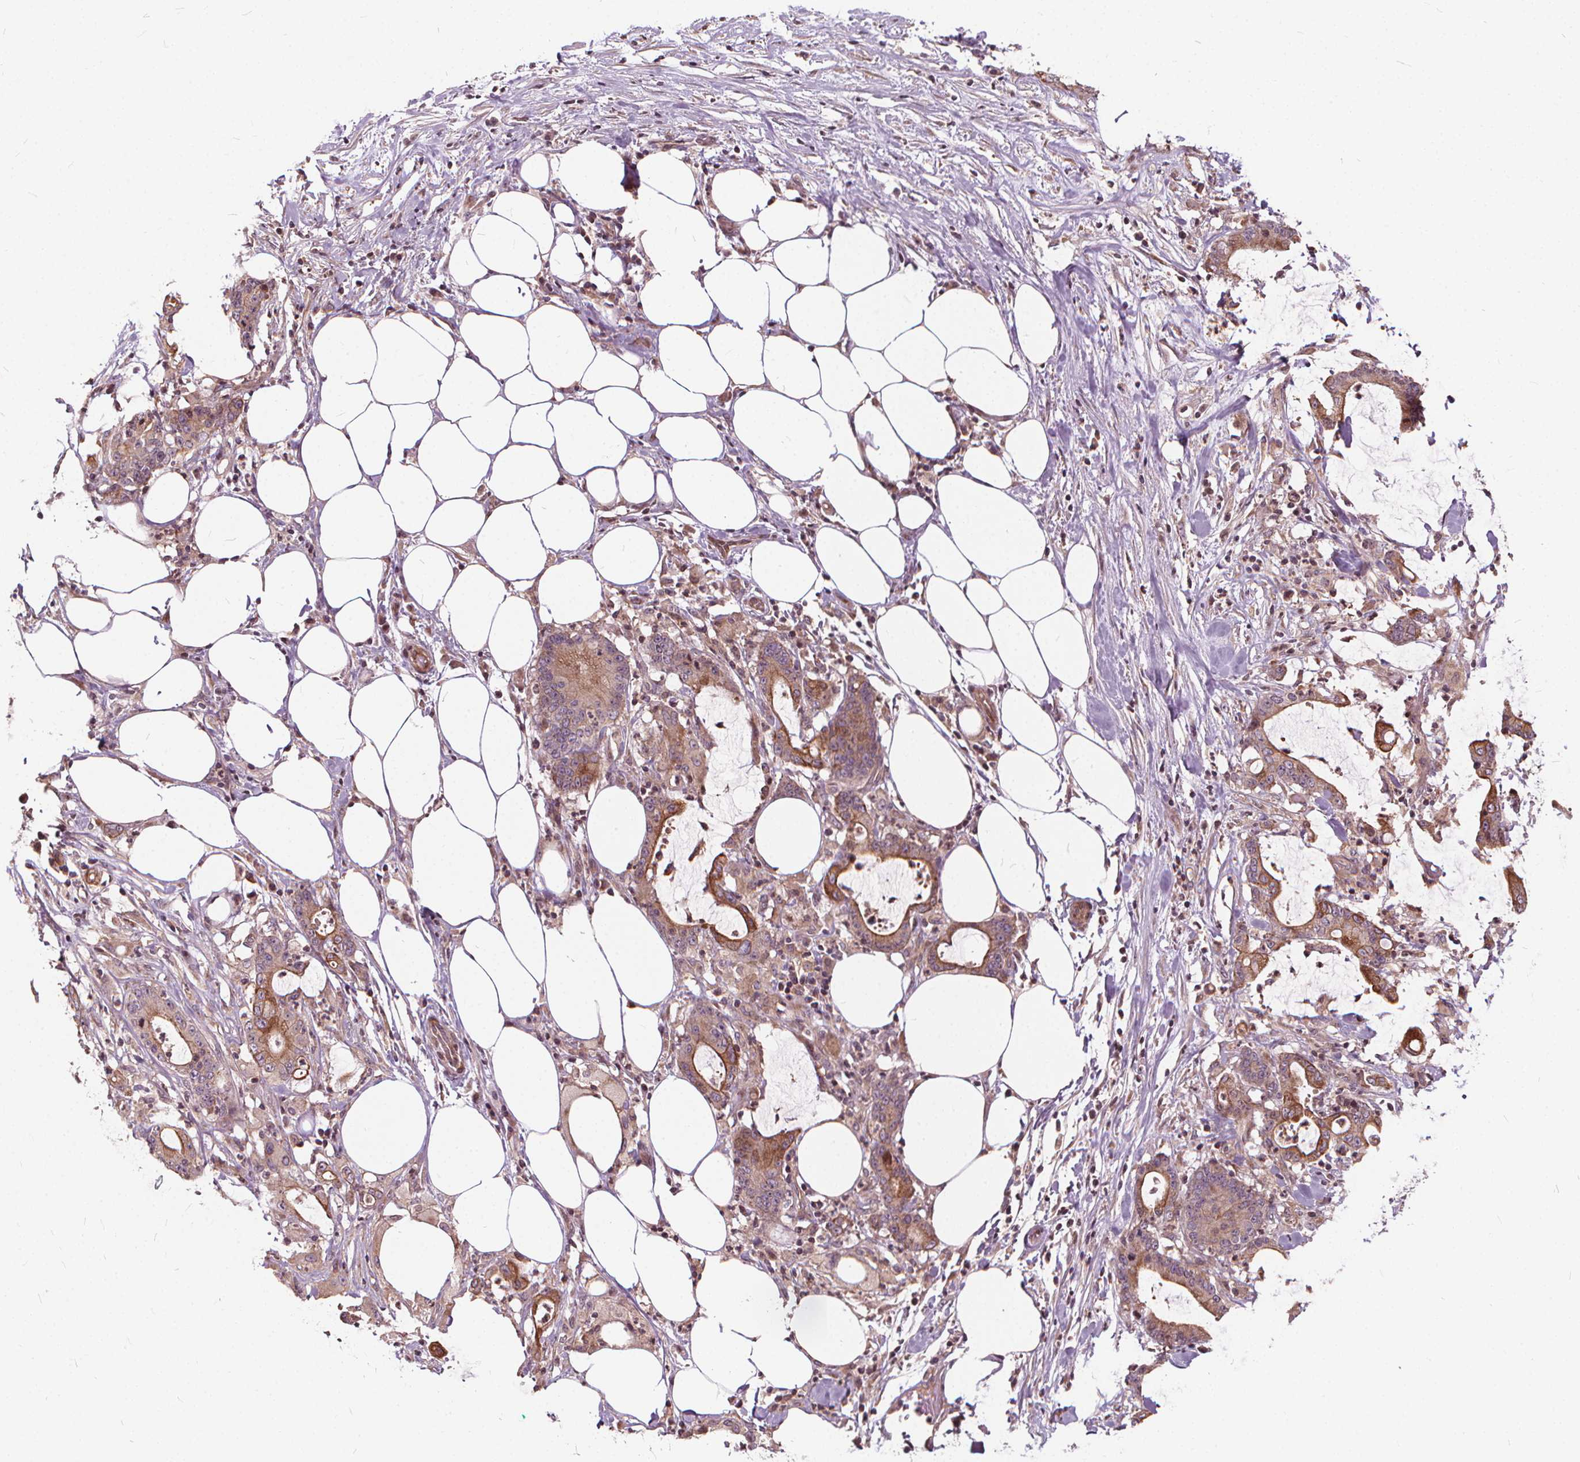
{"staining": {"intensity": "moderate", "quantity": ">75%", "location": "cytoplasmic/membranous"}, "tissue": "stomach cancer", "cell_type": "Tumor cells", "image_type": "cancer", "snomed": [{"axis": "morphology", "description": "Adenocarcinoma, NOS"}, {"axis": "topography", "description": "Stomach, upper"}], "caption": "Protein expression analysis of stomach adenocarcinoma exhibits moderate cytoplasmic/membranous expression in approximately >75% of tumor cells.", "gene": "INPP5E", "patient": {"sex": "male", "age": 68}}